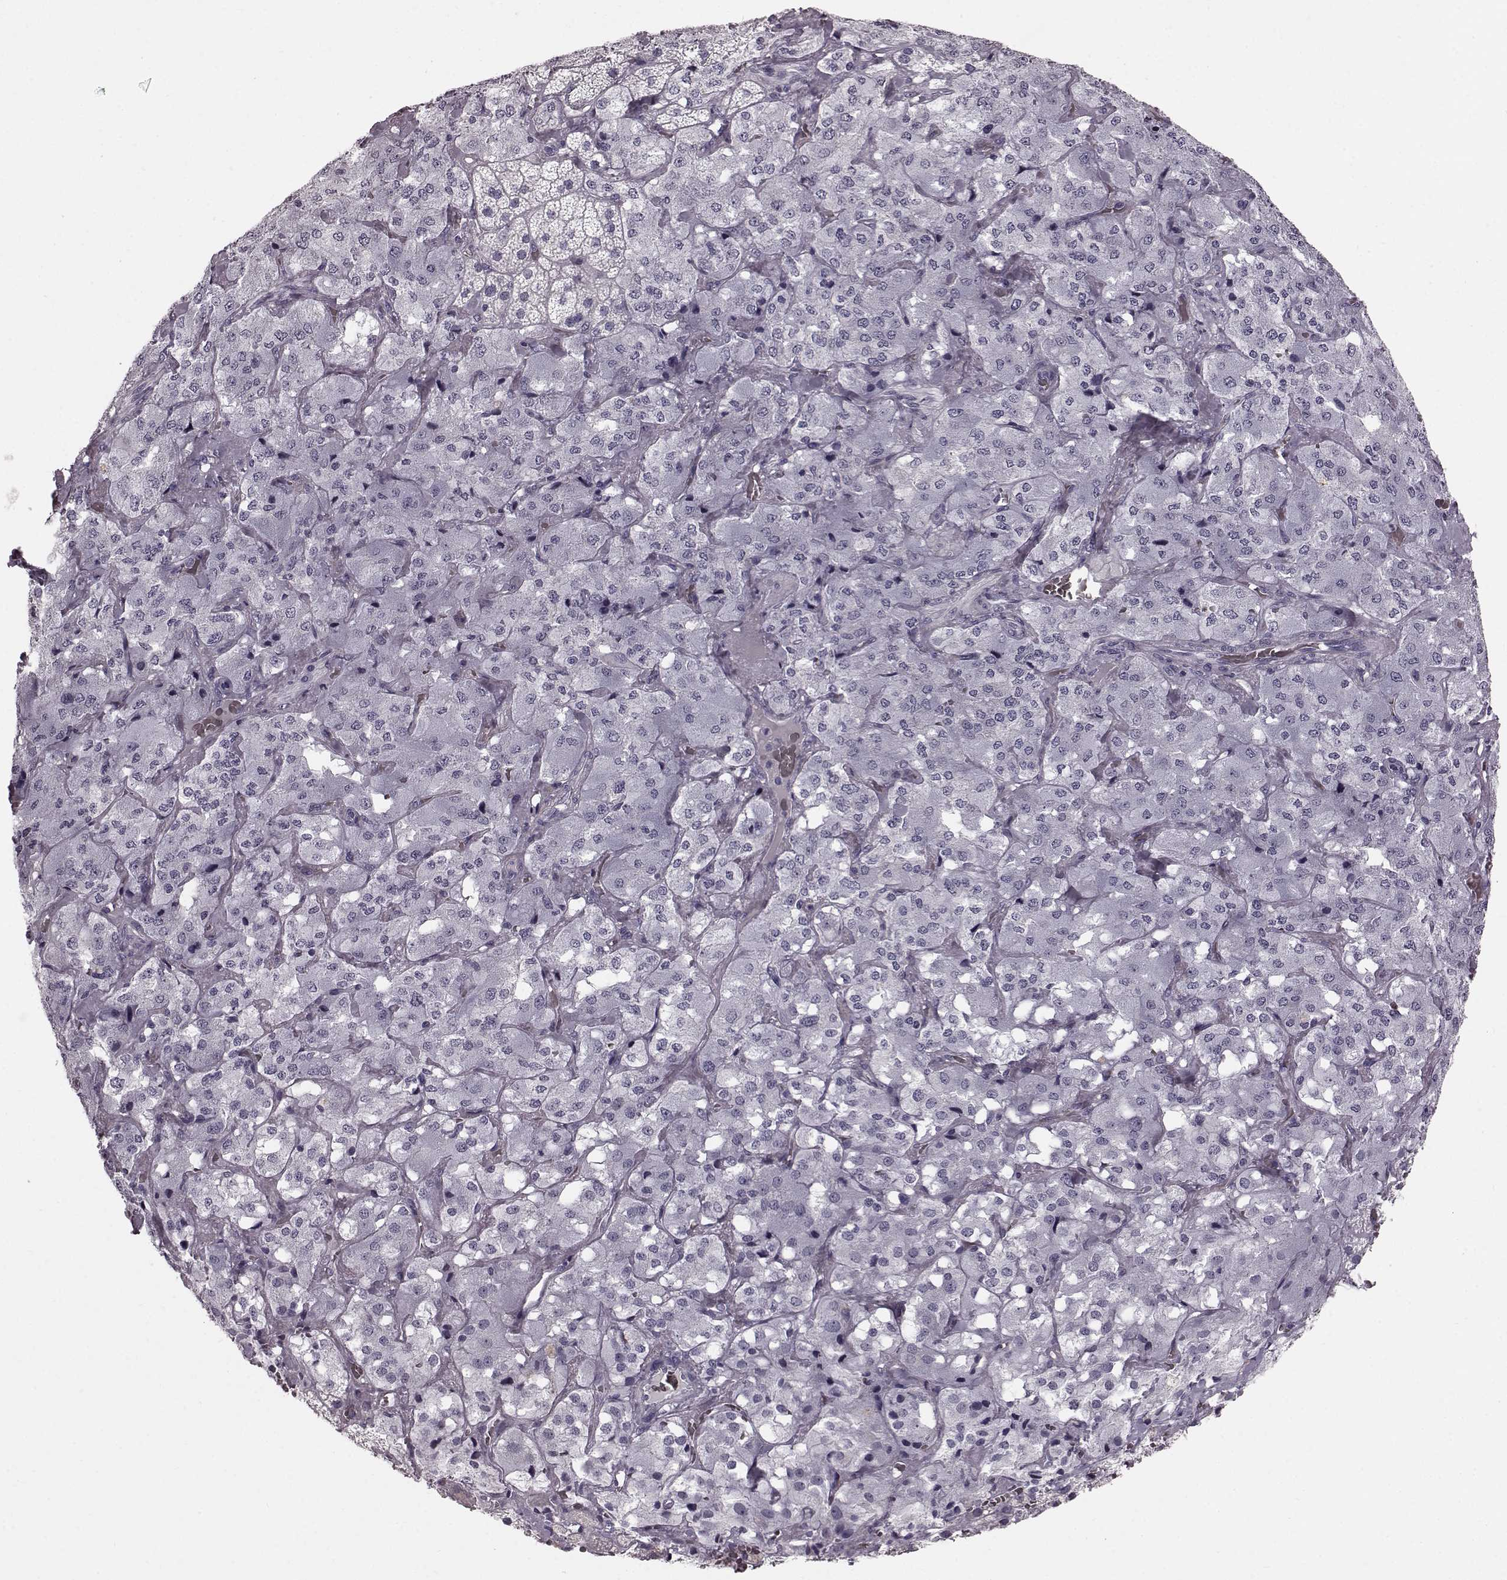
{"staining": {"intensity": "negative", "quantity": "none", "location": "none"}, "tissue": "adrenal gland", "cell_type": "Glandular cells", "image_type": "normal", "snomed": [{"axis": "morphology", "description": "Normal tissue, NOS"}, {"axis": "topography", "description": "Adrenal gland"}], "caption": "DAB immunohistochemical staining of normal human adrenal gland exhibits no significant positivity in glandular cells.", "gene": "TCHHL1", "patient": {"sex": "male", "age": 57}}